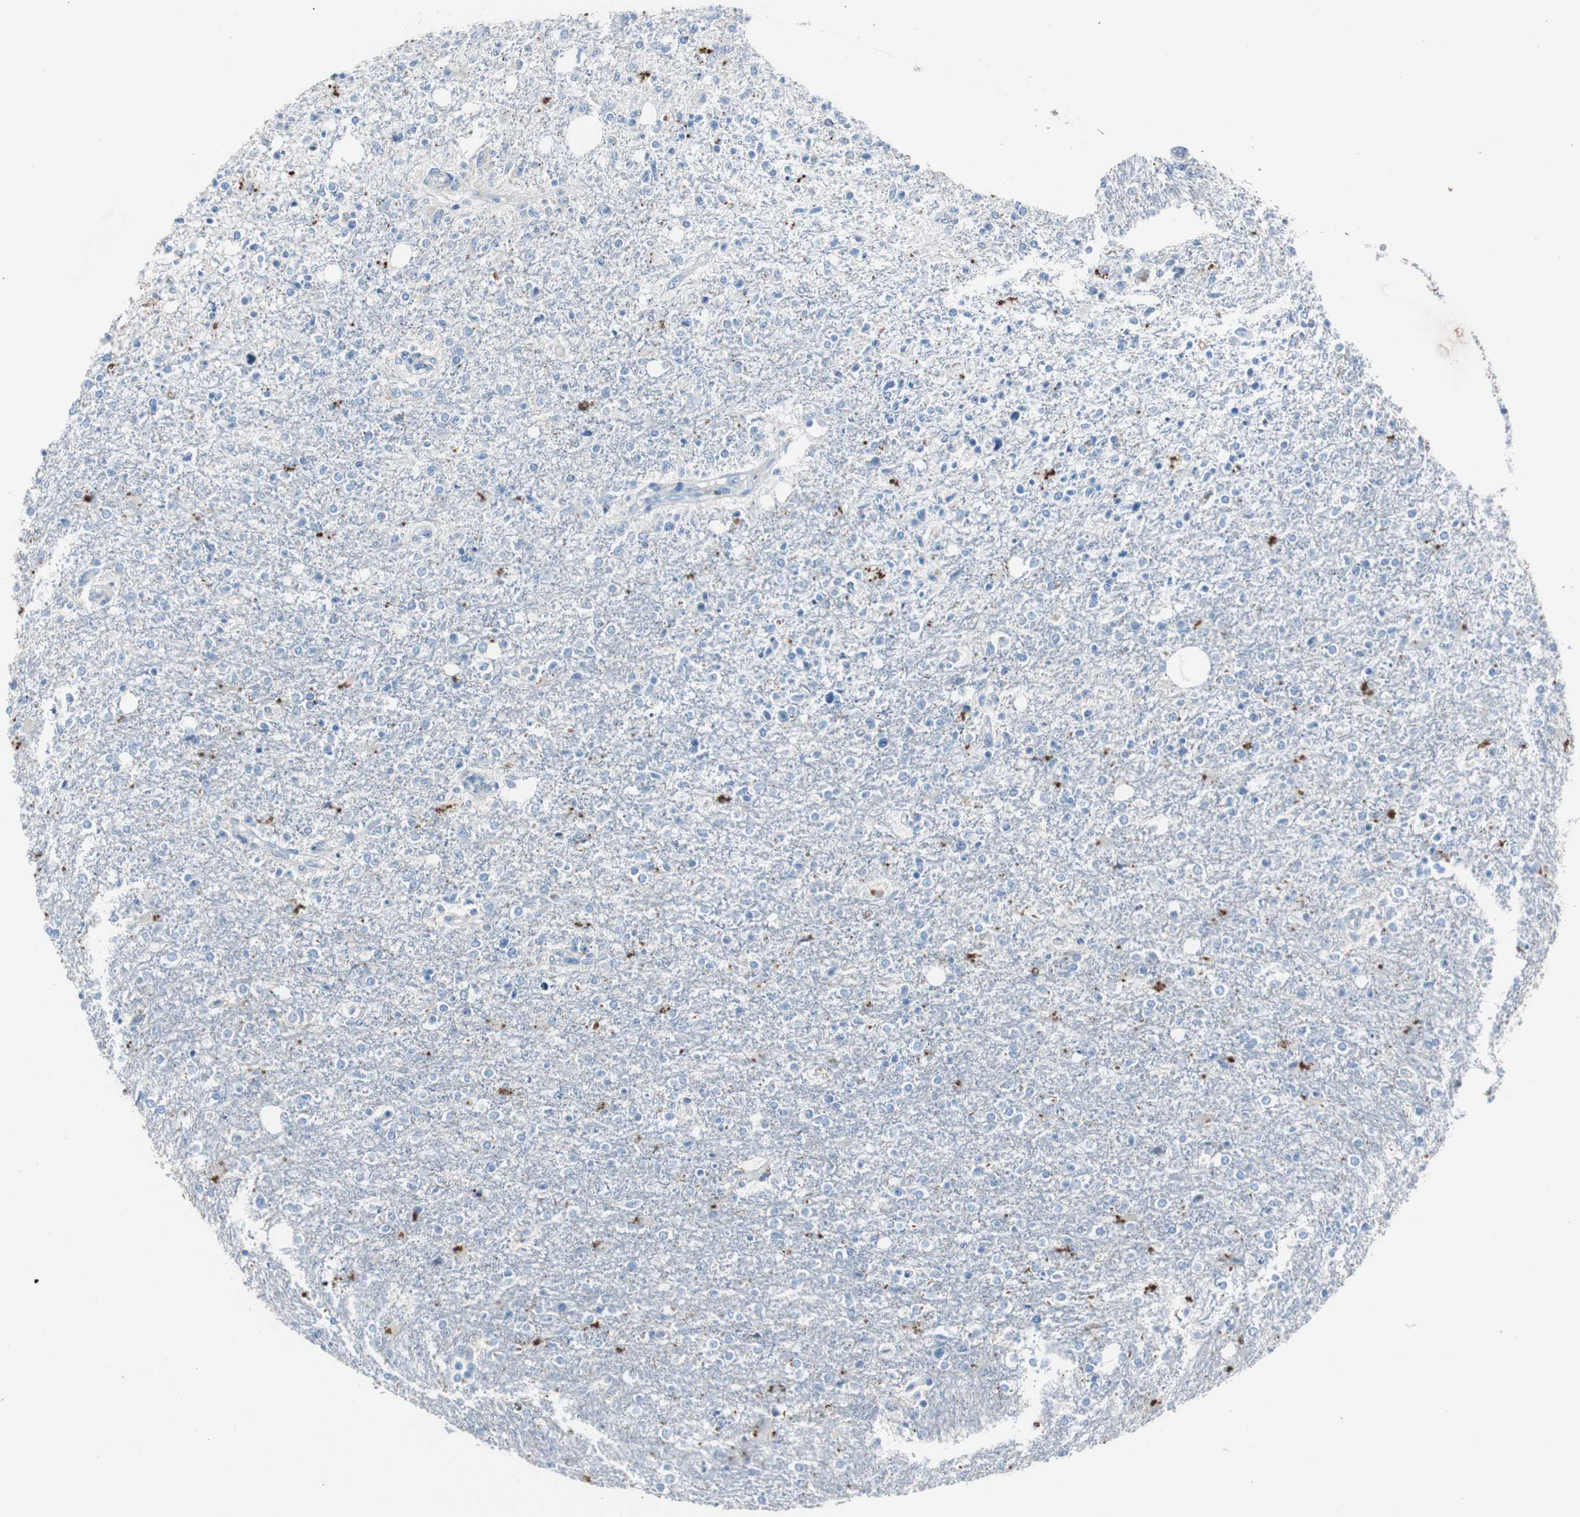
{"staining": {"intensity": "strong", "quantity": "<25%", "location": "cytoplasmic/membranous"}, "tissue": "glioma", "cell_type": "Tumor cells", "image_type": "cancer", "snomed": [{"axis": "morphology", "description": "Glioma, malignant, High grade"}, {"axis": "topography", "description": "Cerebral cortex"}], "caption": "Malignant high-grade glioma tissue exhibits strong cytoplasmic/membranous staining in approximately <25% of tumor cells", "gene": "SERPINF1", "patient": {"sex": "male", "age": 76}}